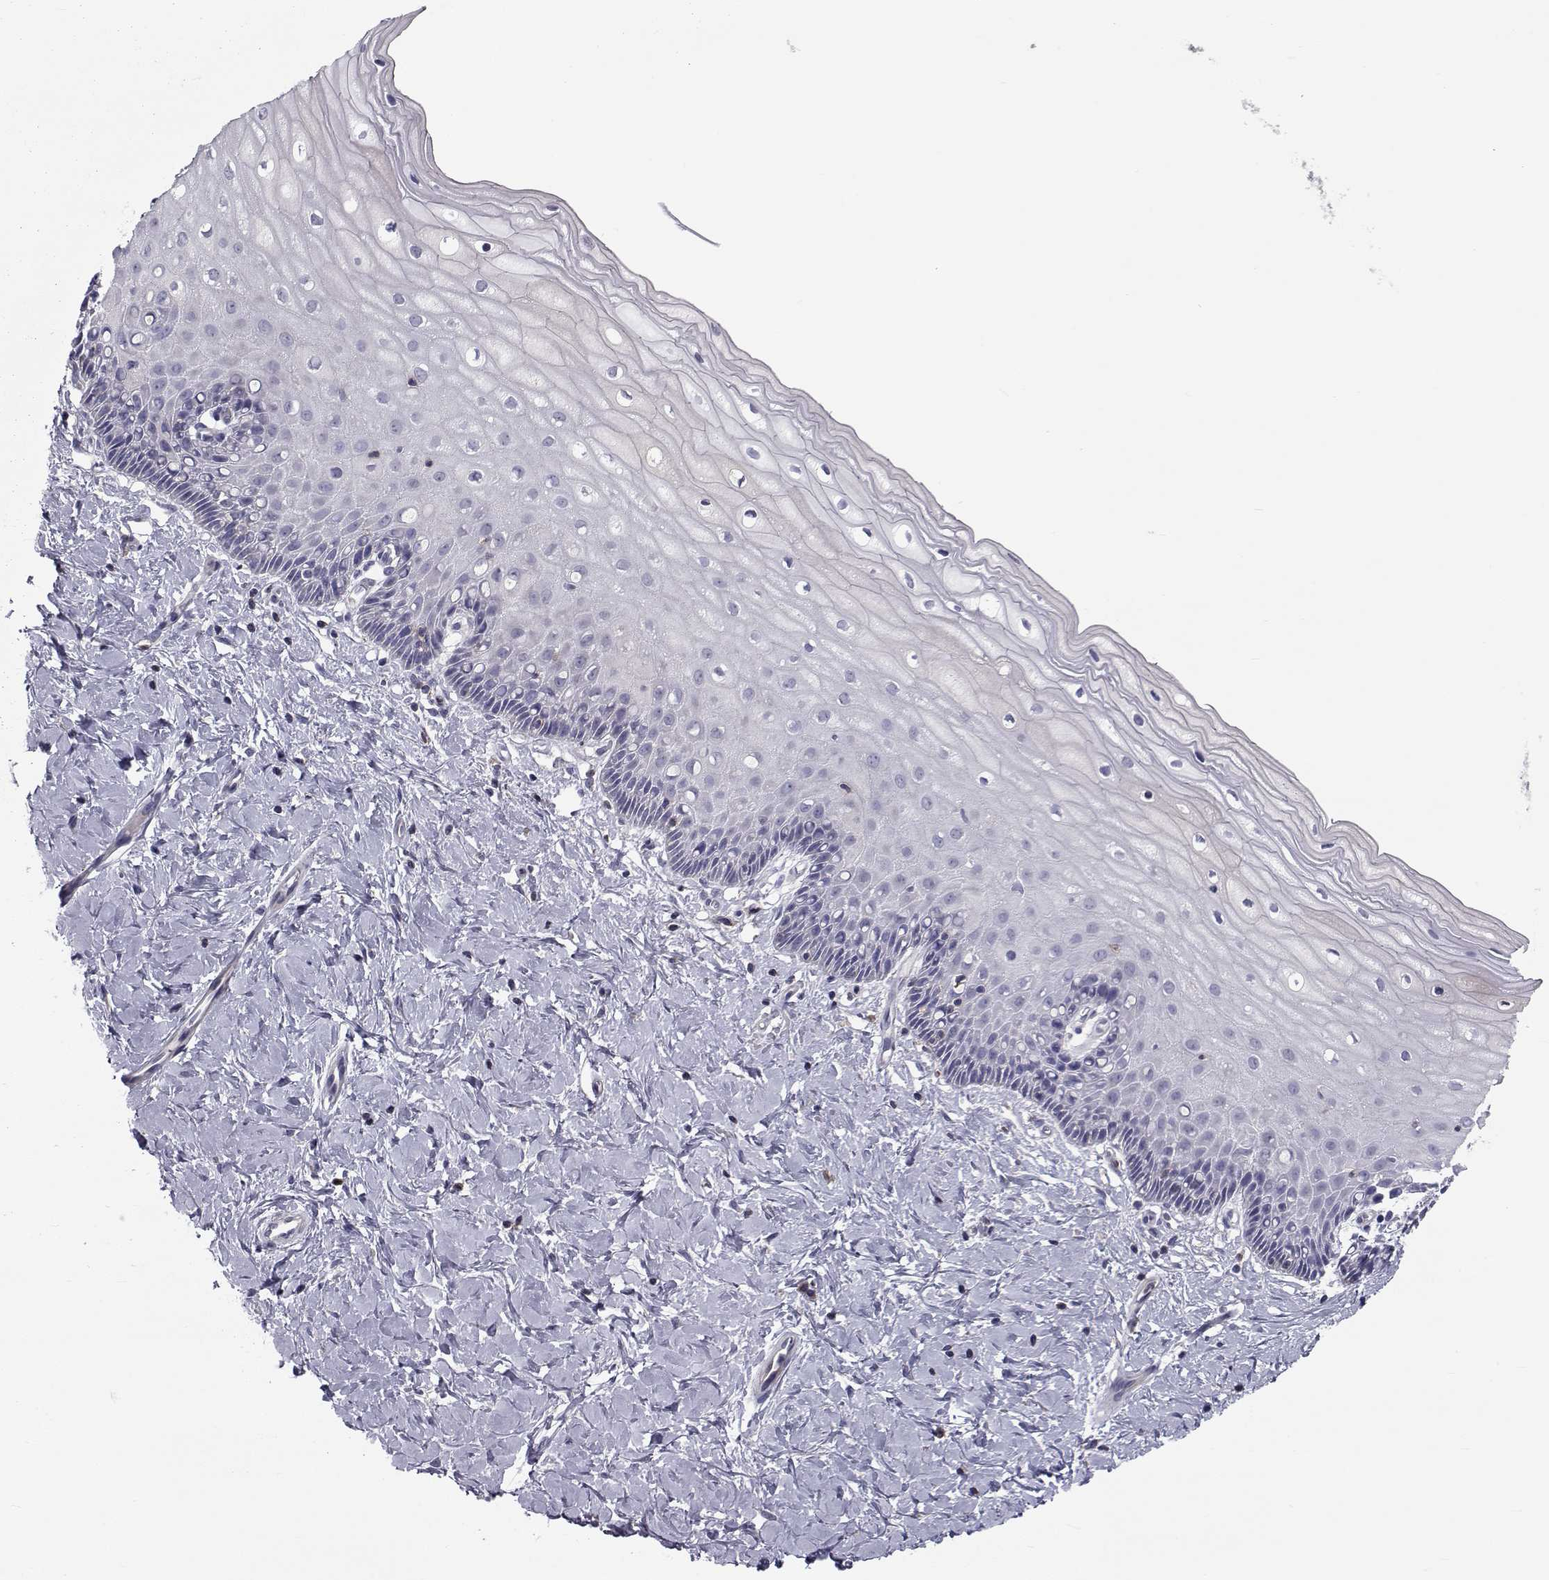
{"staining": {"intensity": "negative", "quantity": "none", "location": "none"}, "tissue": "cervix", "cell_type": "Glandular cells", "image_type": "normal", "snomed": [{"axis": "morphology", "description": "Normal tissue, NOS"}, {"axis": "topography", "description": "Cervix"}], "caption": "Glandular cells show no significant positivity in benign cervix.", "gene": "LRRC27", "patient": {"sex": "female", "age": 37}}